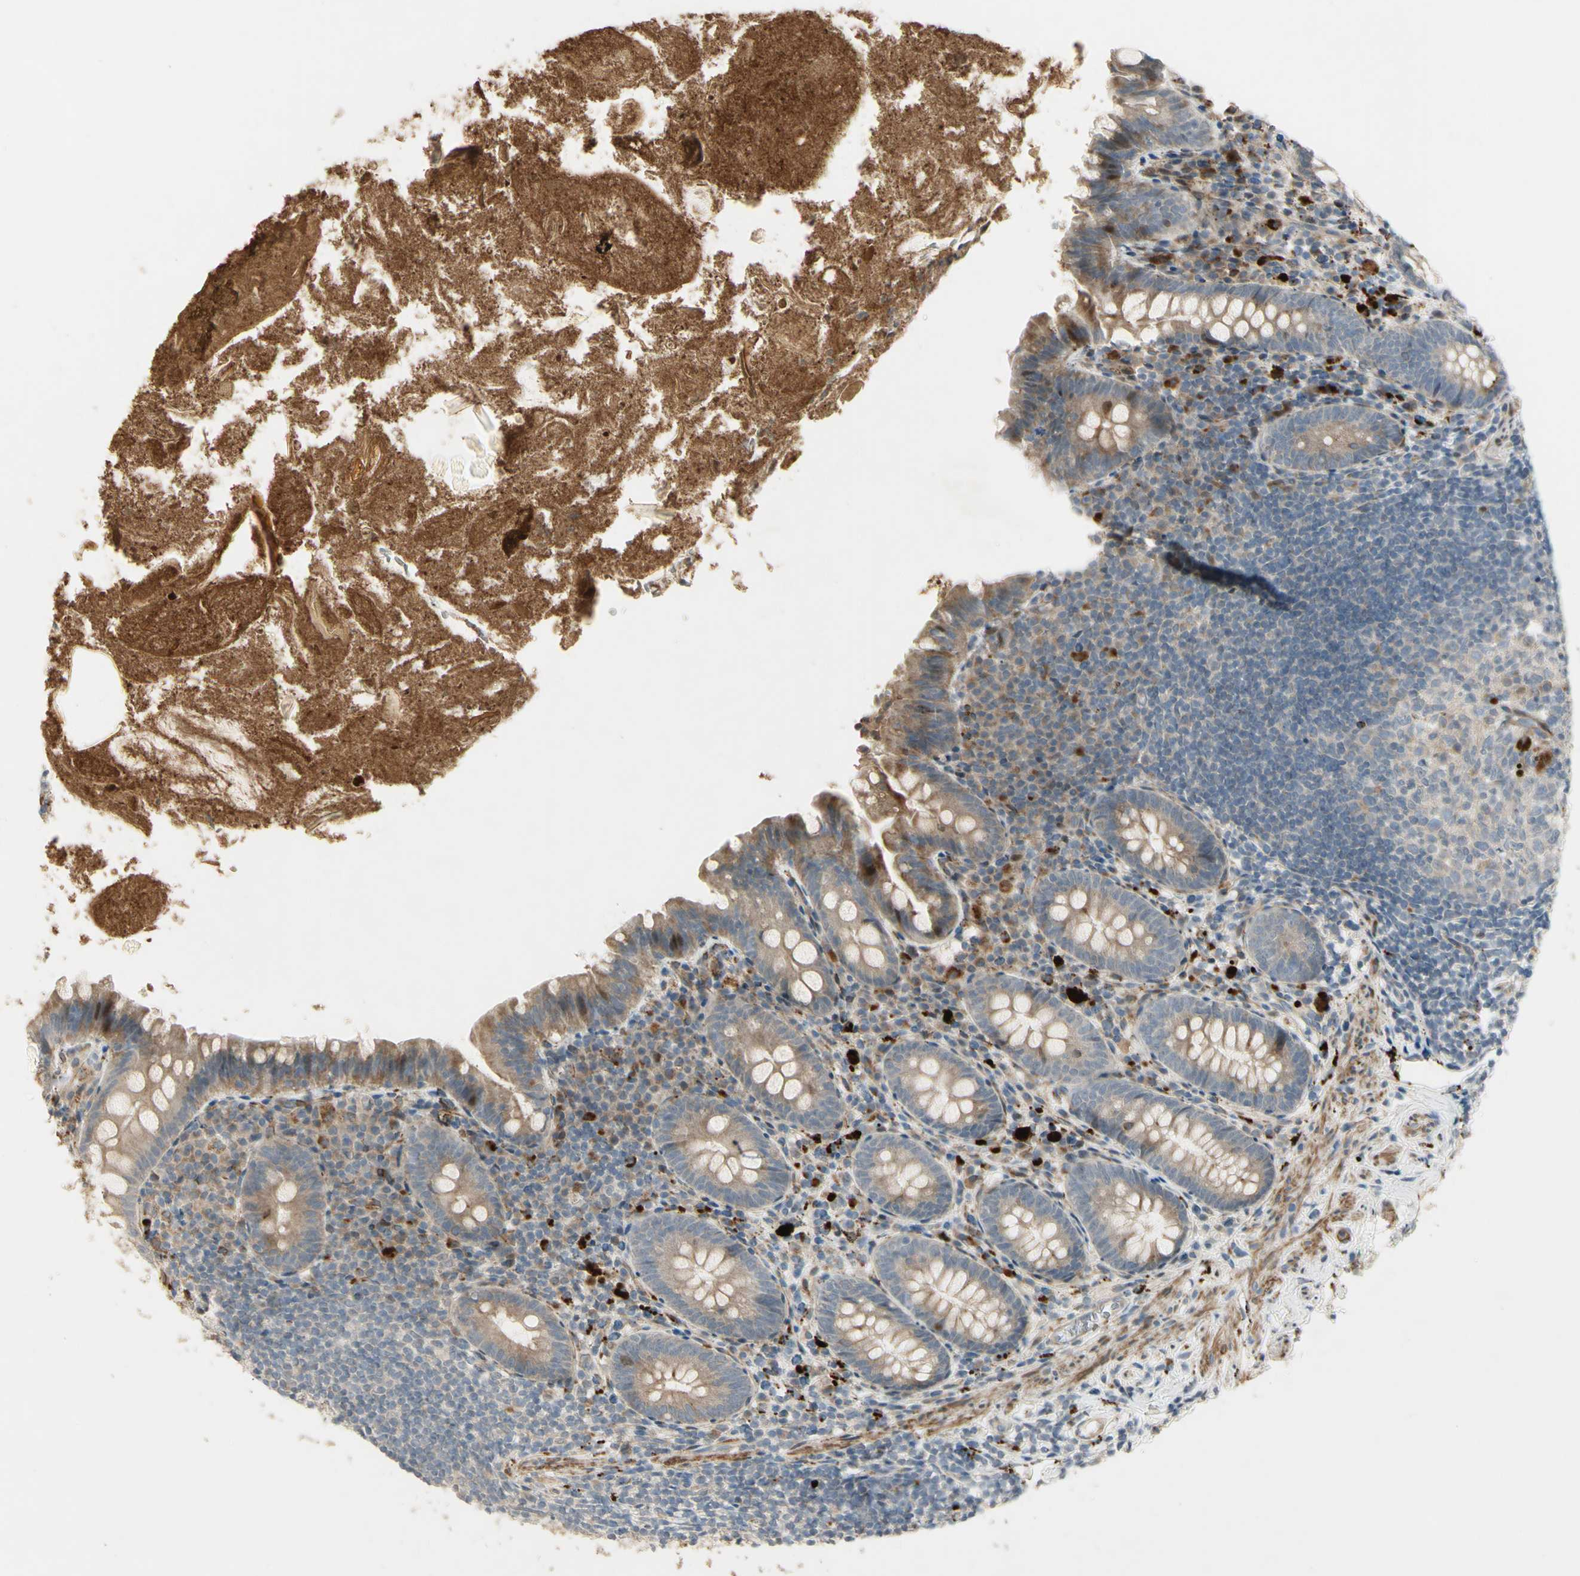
{"staining": {"intensity": "weak", "quantity": "25%-75%", "location": "cytoplasmic/membranous"}, "tissue": "appendix", "cell_type": "Glandular cells", "image_type": "normal", "snomed": [{"axis": "morphology", "description": "Normal tissue, NOS"}, {"axis": "topography", "description": "Appendix"}], "caption": "IHC (DAB (3,3'-diaminobenzidine)) staining of unremarkable human appendix demonstrates weak cytoplasmic/membranous protein positivity in about 25%-75% of glandular cells. (Stains: DAB in brown, nuclei in blue, Microscopy: brightfield microscopy at high magnification).", "gene": "NDFIP1", "patient": {"sex": "male", "age": 52}}